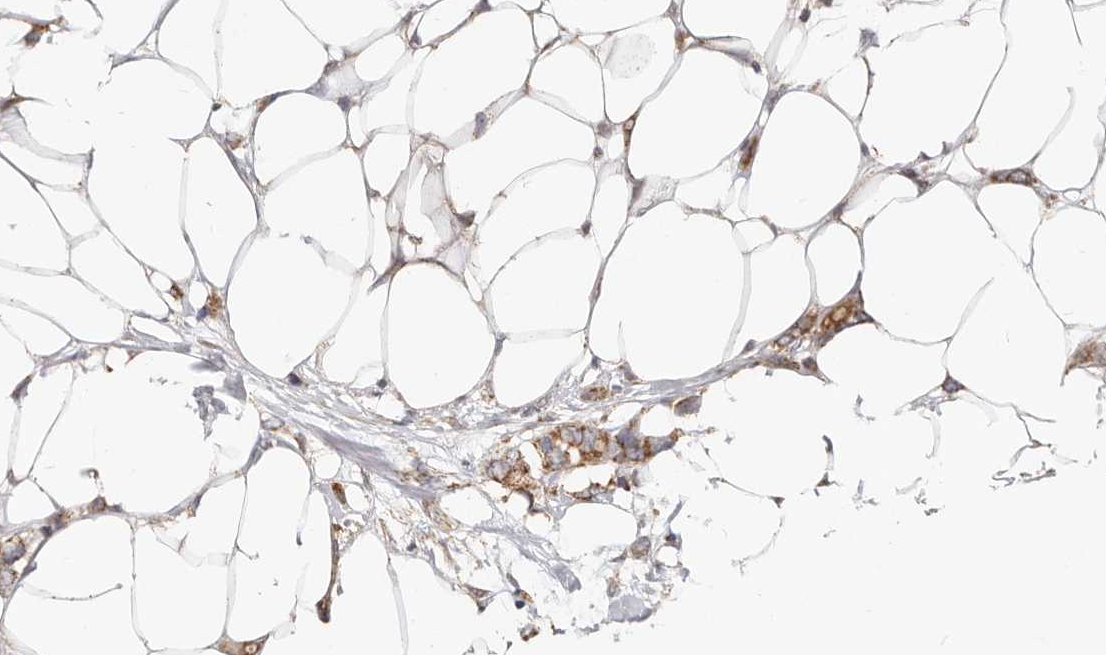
{"staining": {"intensity": "moderate", "quantity": ">75%", "location": "cytoplasmic/membranous"}, "tissue": "breast cancer", "cell_type": "Tumor cells", "image_type": "cancer", "snomed": [{"axis": "morphology", "description": "Normal tissue, NOS"}, {"axis": "morphology", "description": "Lobular carcinoma"}, {"axis": "topography", "description": "Breast"}], "caption": "IHC photomicrograph of human breast cancer (lobular carcinoma) stained for a protein (brown), which exhibits medium levels of moderate cytoplasmic/membranous expression in approximately >75% of tumor cells.", "gene": "USP49", "patient": {"sex": "female", "age": 47}}